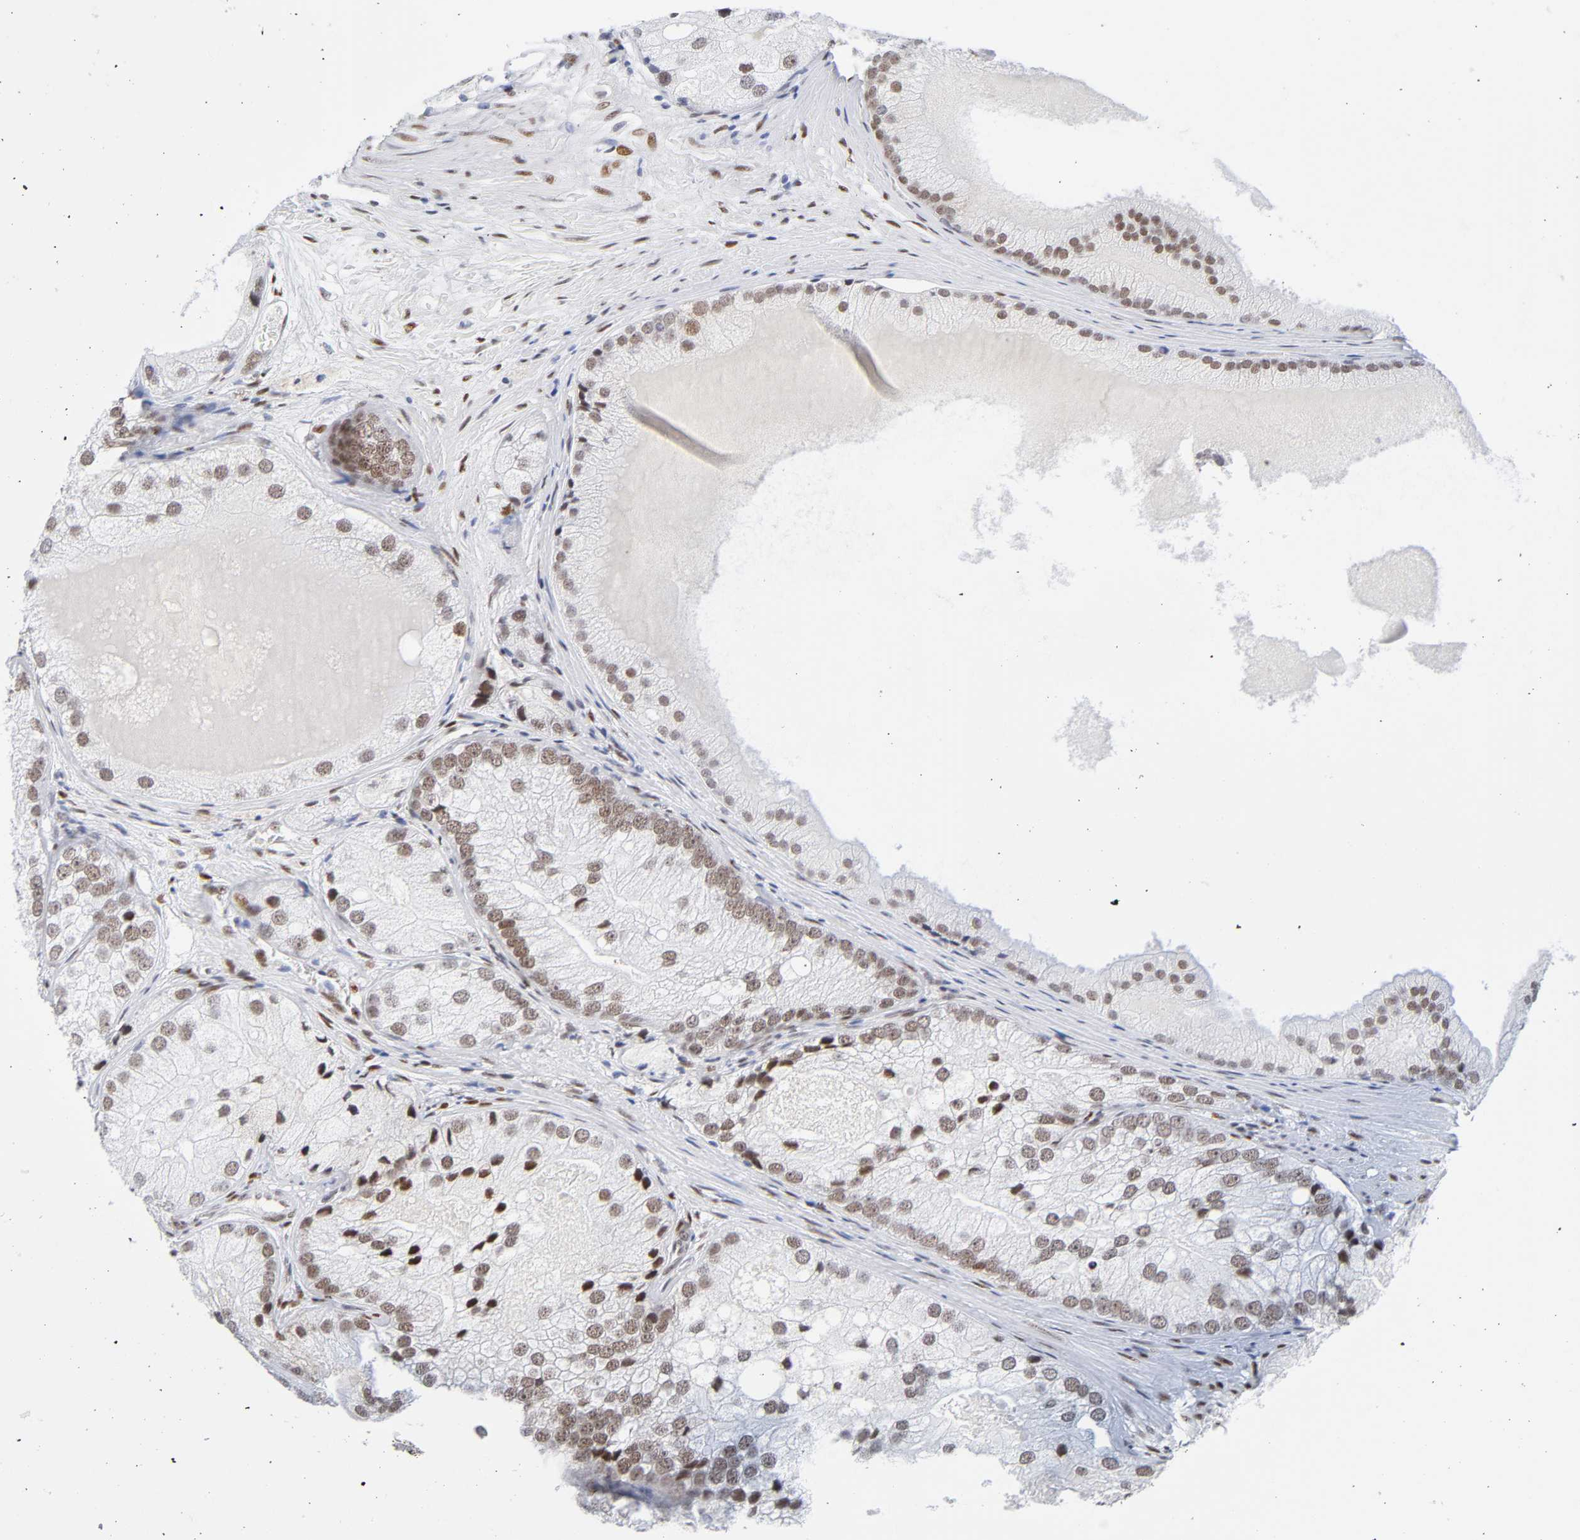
{"staining": {"intensity": "moderate", "quantity": ">75%", "location": "nuclear"}, "tissue": "prostate cancer", "cell_type": "Tumor cells", "image_type": "cancer", "snomed": [{"axis": "morphology", "description": "Adenocarcinoma, Low grade"}, {"axis": "topography", "description": "Prostate"}], "caption": "The photomicrograph exhibits immunohistochemical staining of low-grade adenocarcinoma (prostate). There is moderate nuclear expression is present in approximately >75% of tumor cells.", "gene": "NFIC", "patient": {"sex": "male", "age": 69}}